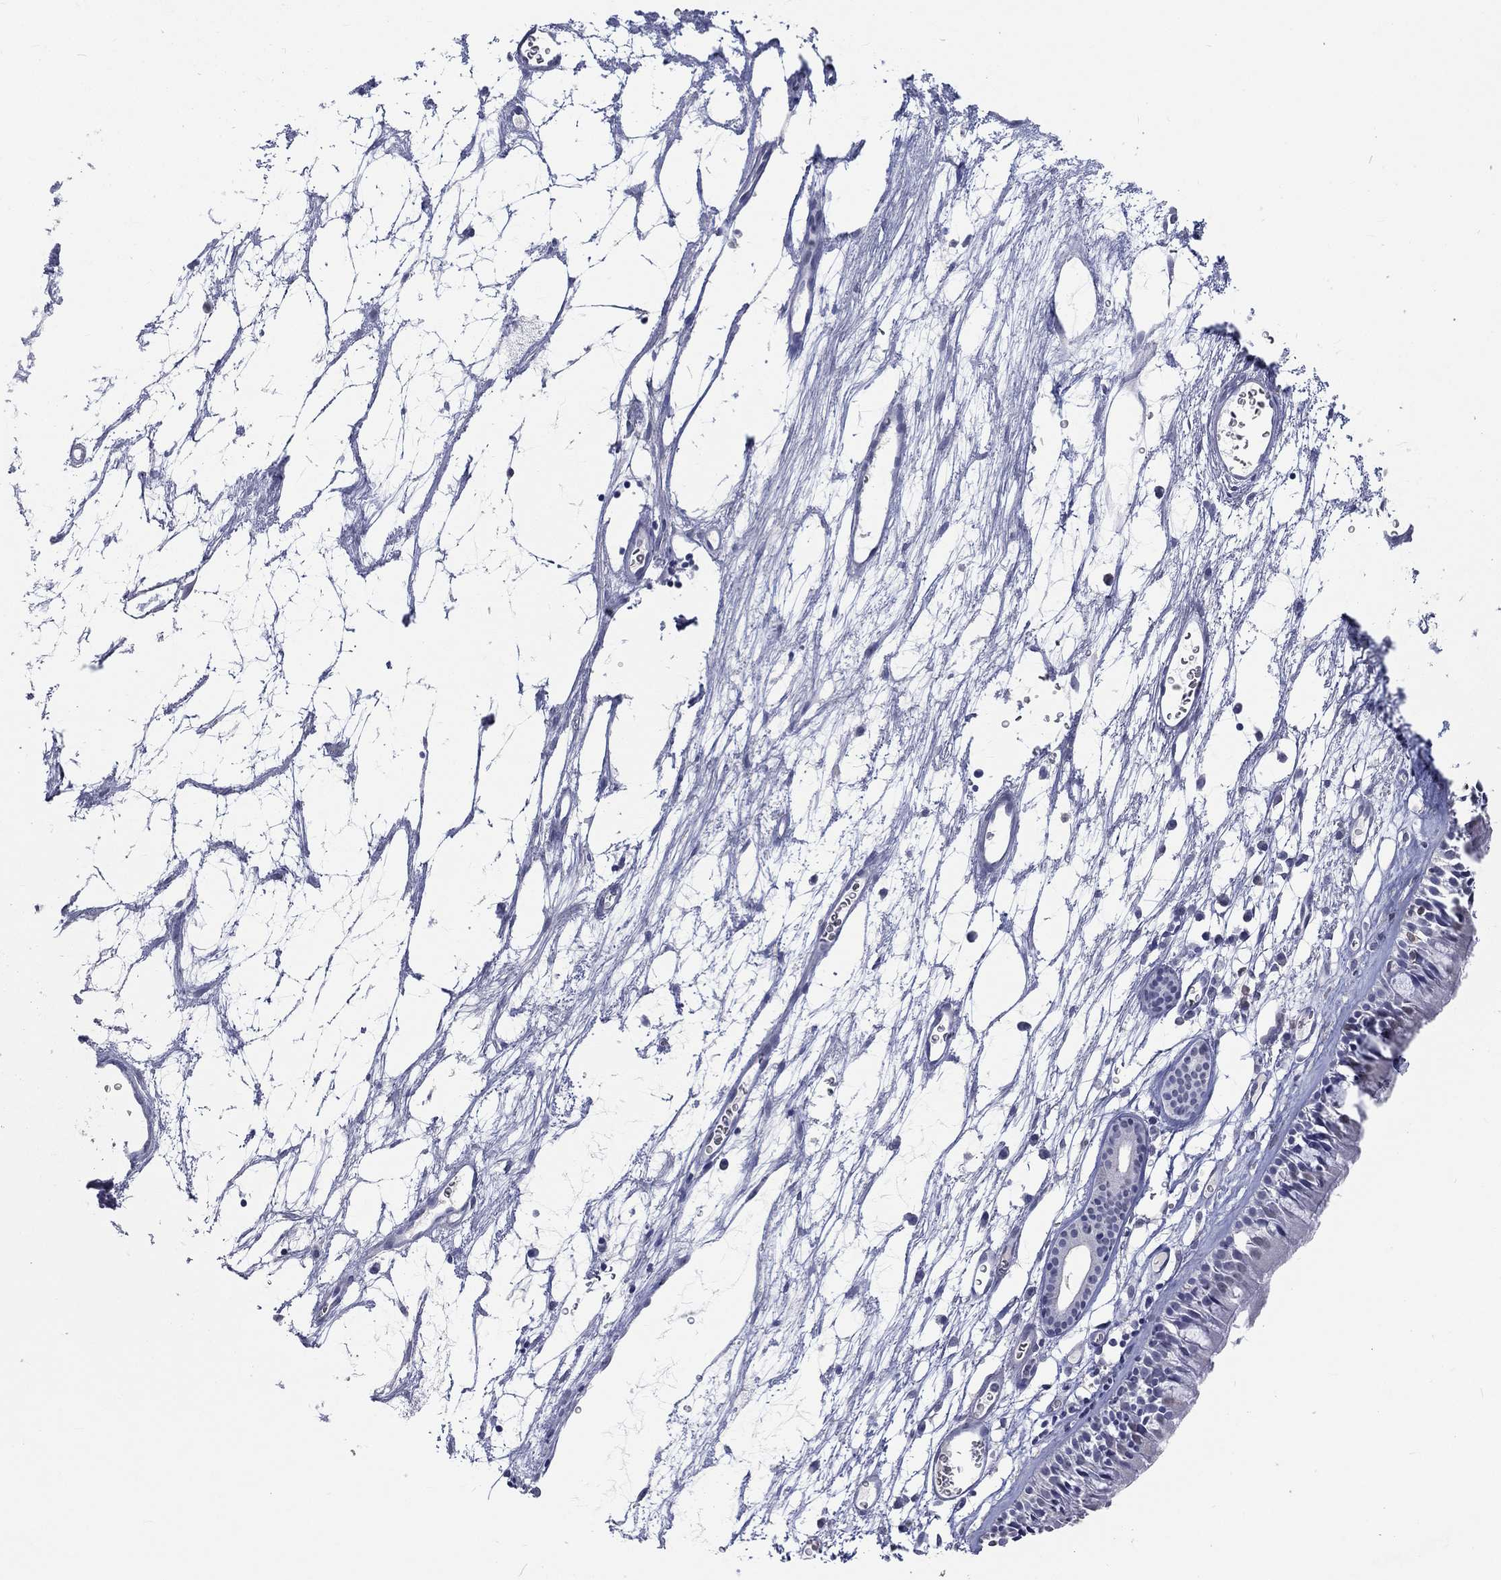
{"staining": {"intensity": "negative", "quantity": "none", "location": "none"}, "tissue": "nasopharynx", "cell_type": "Respiratory epithelial cells", "image_type": "normal", "snomed": [{"axis": "morphology", "description": "Normal tissue, NOS"}, {"axis": "topography", "description": "Nasopharynx"}], "caption": "Immunohistochemistry histopathology image of unremarkable nasopharynx: nasopharynx stained with DAB reveals no significant protein staining in respiratory epithelial cells.", "gene": "ZBTB18", "patient": {"sex": "male", "age": 69}}